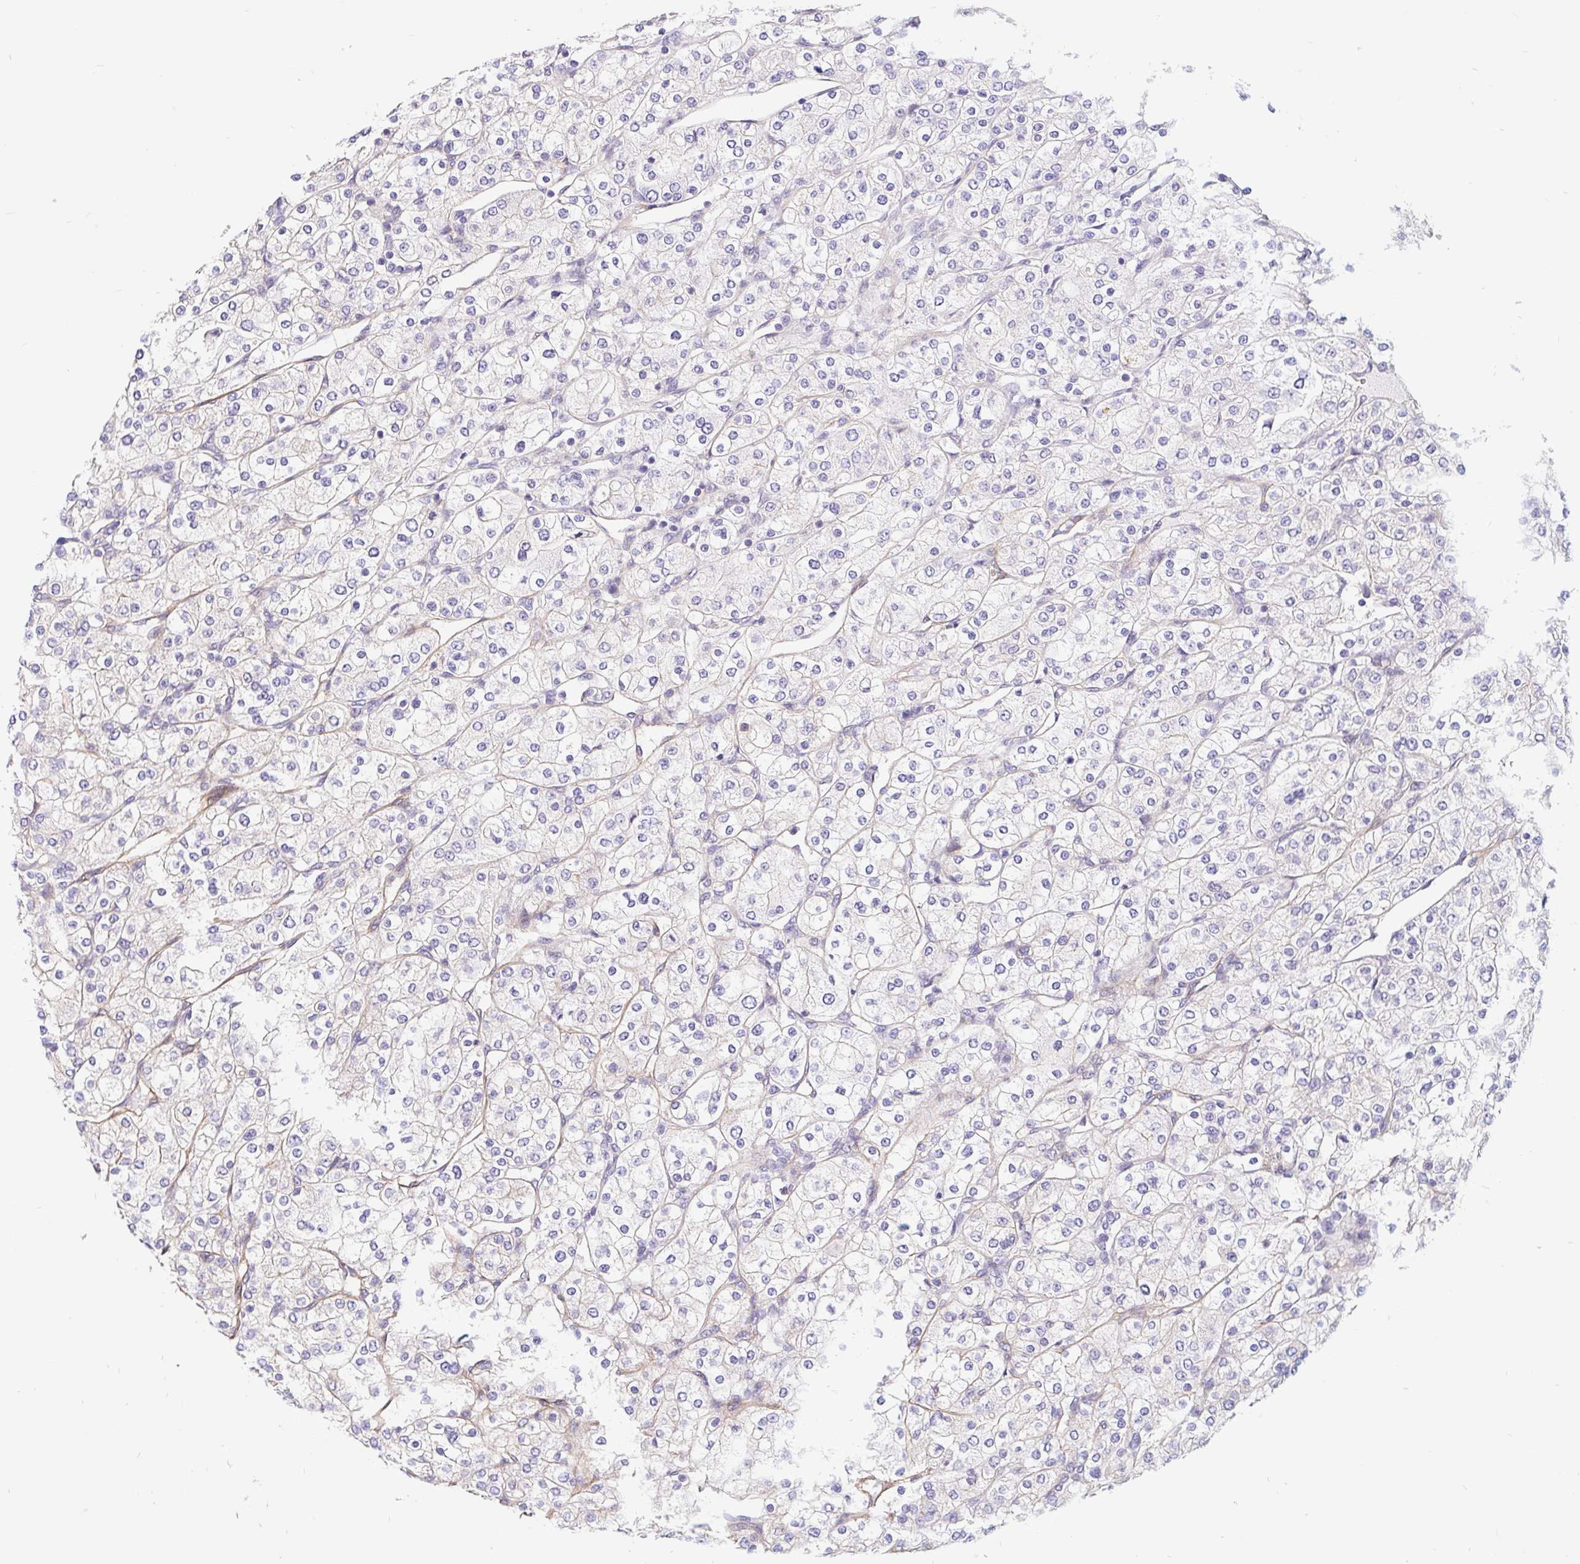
{"staining": {"intensity": "negative", "quantity": "none", "location": "none"}, "tissue": "renal cancer", "cell_type": "Tumor cells", "image_type": "cancer", "snomed": [{"axis": "morphology", "description": "Adenocarcinoma, NOS"}, {"axis": "topography", "description": "Kidney"}], "caption": "High power microscopy micrograph of an IHC micrograph of renal adenocarcinoma, revealing no significant expression in tumor cells. (Brightfield microscopy of DAB immunohistochemistry (IHC) at high magnification).", "gene": "LIMCH1", "patient": {"sex": "male", "age": 80}}